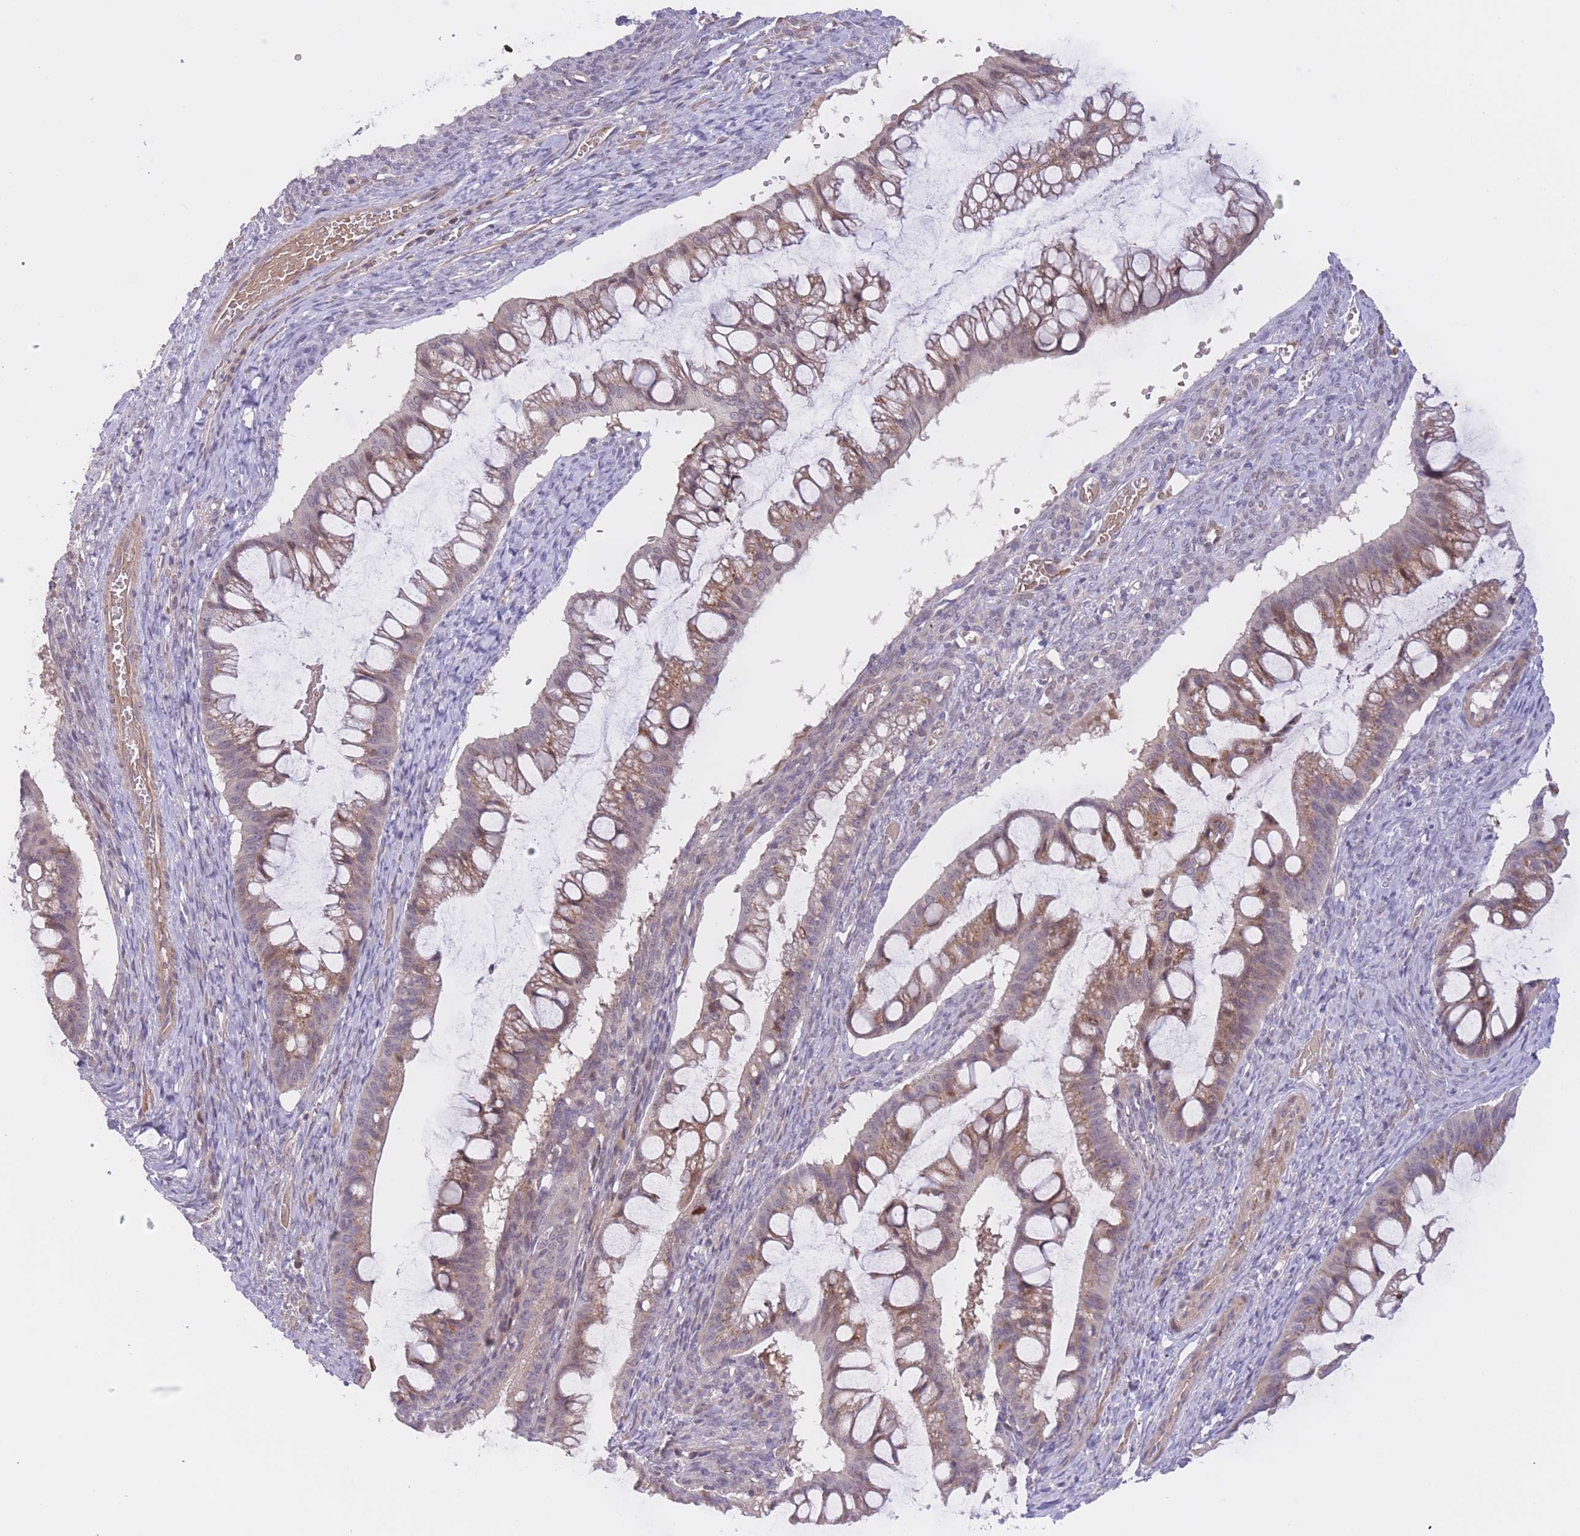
{"staining": {"intensity": "weak", "quantity": "25%-75%", "location": "cytoplasmic/membranous"}, "tissue": "ovarian cancer", "cell_type": "Tumor cells", "image_type": "cancer", "snomed": [{"axis": "morphology", "description": "Cystadenocarcinoma, mucinous, NOS"}, {"axis": "topography", "description": "Ovary"}], "caption": "Immunohistochemical staining of human ovarian mucinous cystadenocarcinoma shows weak cytoplasmic/membranous protein expression in approximately 25%-75% of tumor cells. The protein of interest is stained brown, and the nuclei are stained in blue (DAB IHC with brightfield microscopy, high magnification).", "gene": "FUT5", "patient": {"sex": "female", "age": 73}}